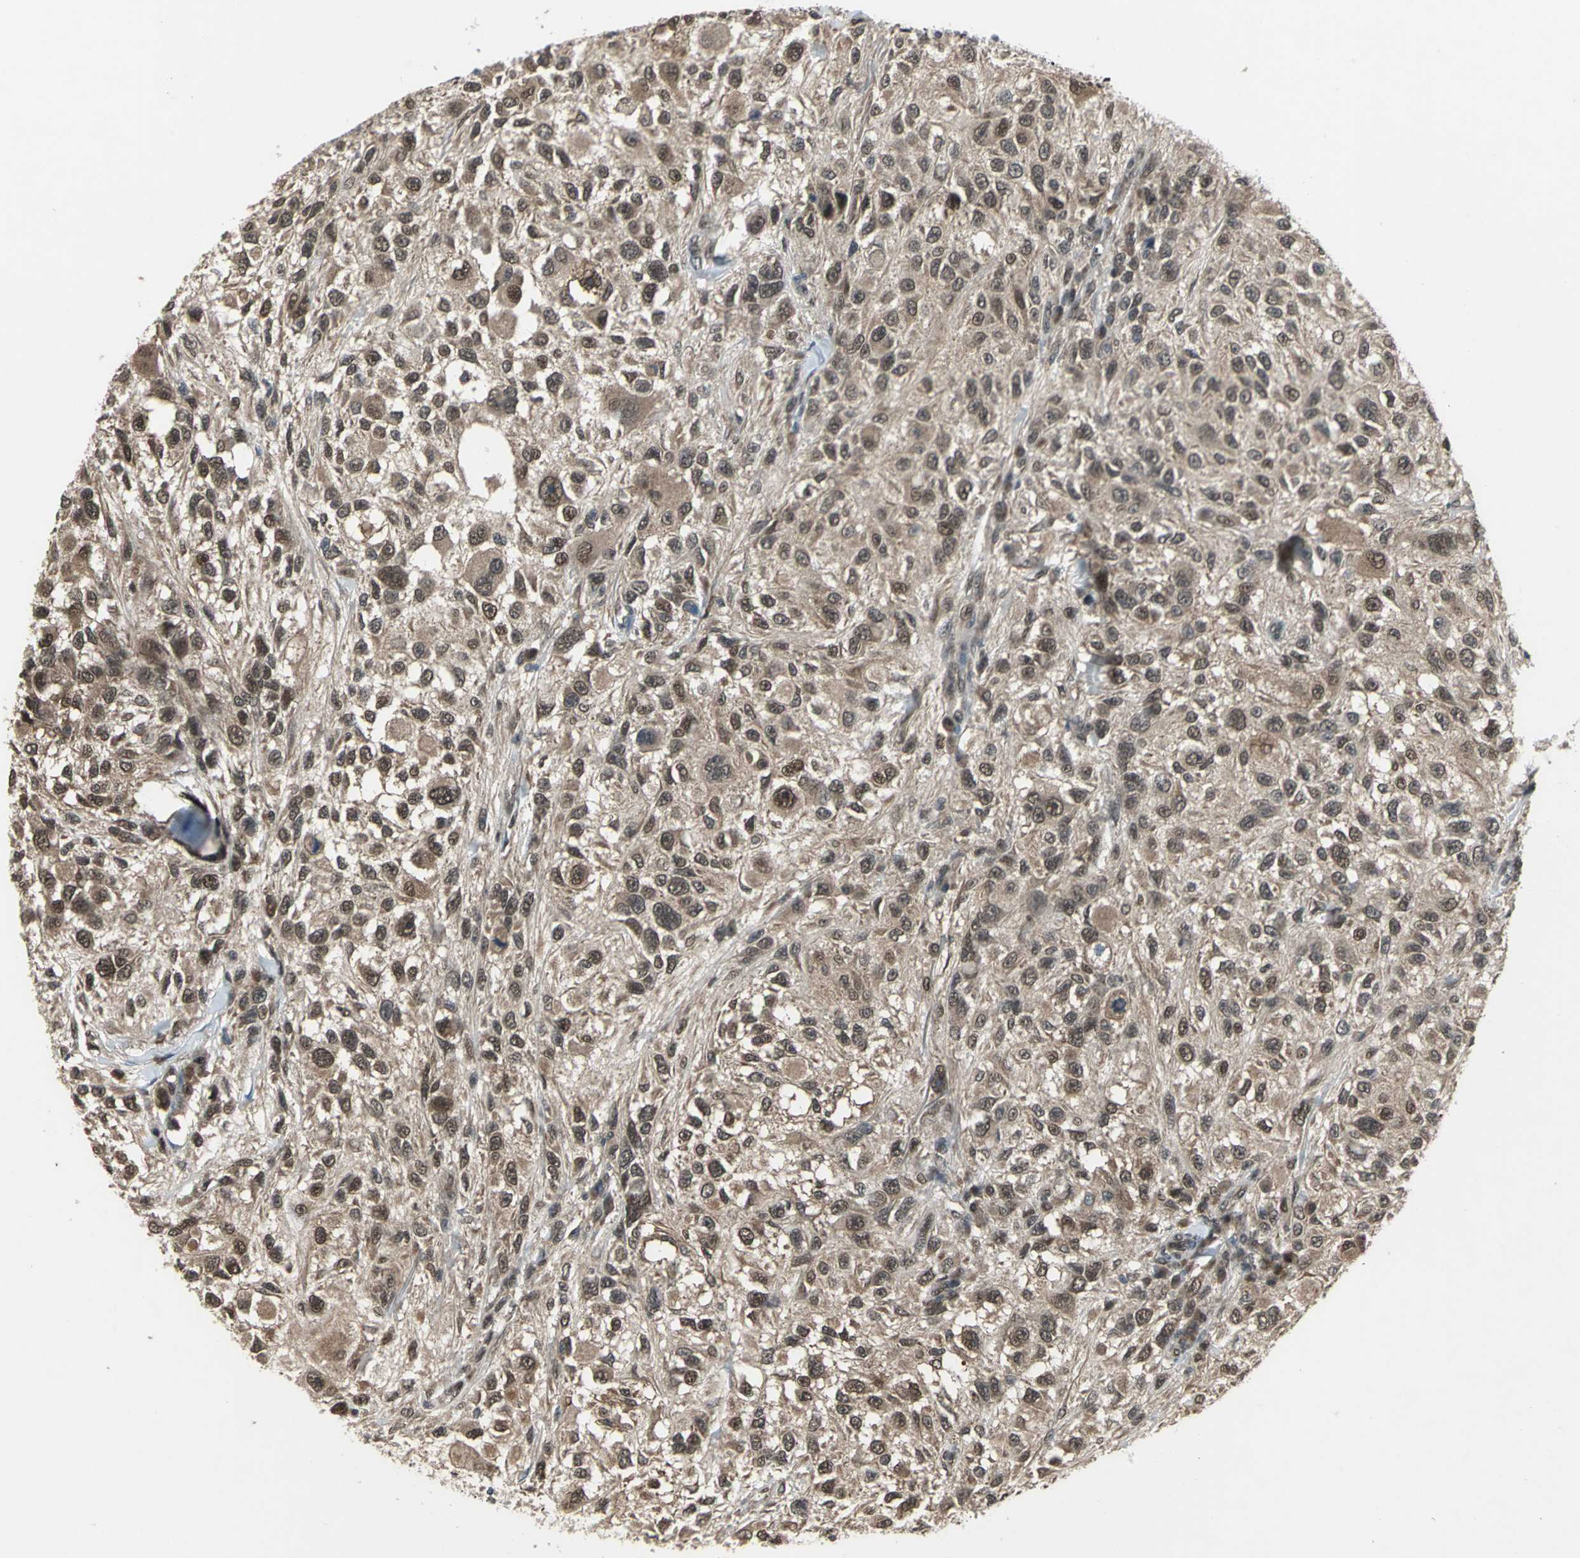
{"staining": {"intensity": "moderate", "quantity": ">75%", "location": "cytoplasmic/membranous,nuclear"}, "tissue": "melanoma", "cell_type": "Tumor cells", "image_type": "cancer", "snomed": [{"axis": "morphology", "description": "Necrosis, NOS"}, {"axis": "morphology", "description": "Malignant melanoma, NOS"}, {"axis": "topography", "description": "Skin"}], "caption": "An immunohistochemistry image of tumor tissue is shown. Protein staining in brown labels moderate cytoplasmic/membranous and nuclear positivity in melanoma within tumor cells. (DAB IHC with brightfield microscopy, high magnification).", "gene": "COPS5", "patient": {"sex": "female", "age": 87}}